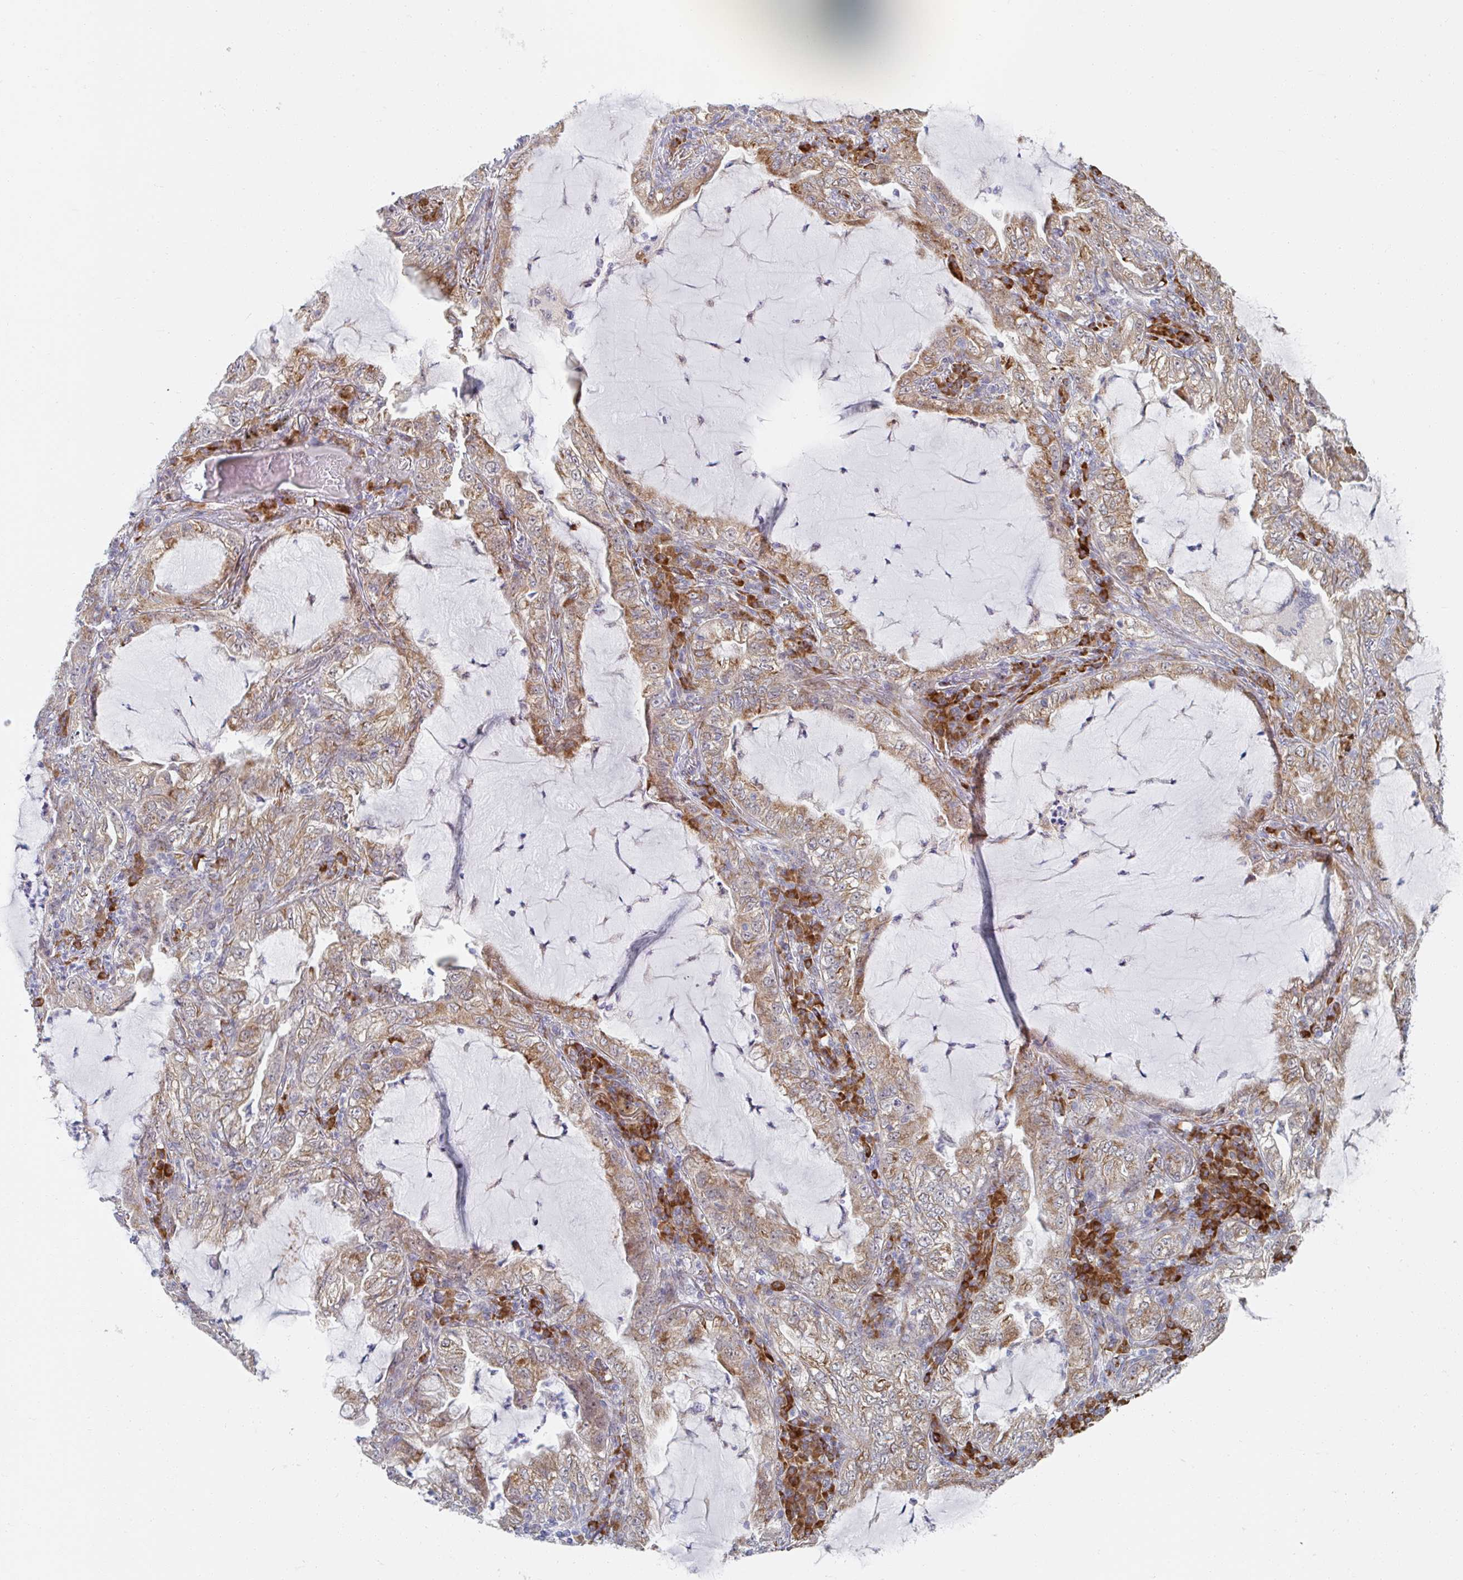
{"staining": {"intensity": "moderate", "quantity": ">75%", "location": "cytoplasmic/membranous"}, "tissue": "lung cancer", "cell_type": "Tumor cells", "image_type": "cancer", "snomed": [{"axis": "morphology", "description": "Adenocarcinoma, NOS"}, {"axis": "topography", "description": "Lung"}], "caption": "This micrograph shows IHC staining of lung adenocarcinoma, with medium moderate cytoplasmic/membranous positivity in approximately >75% of tumor cells.", "gene": "TRAPPC10", "patient": {"sex": "female", "age": 73}}